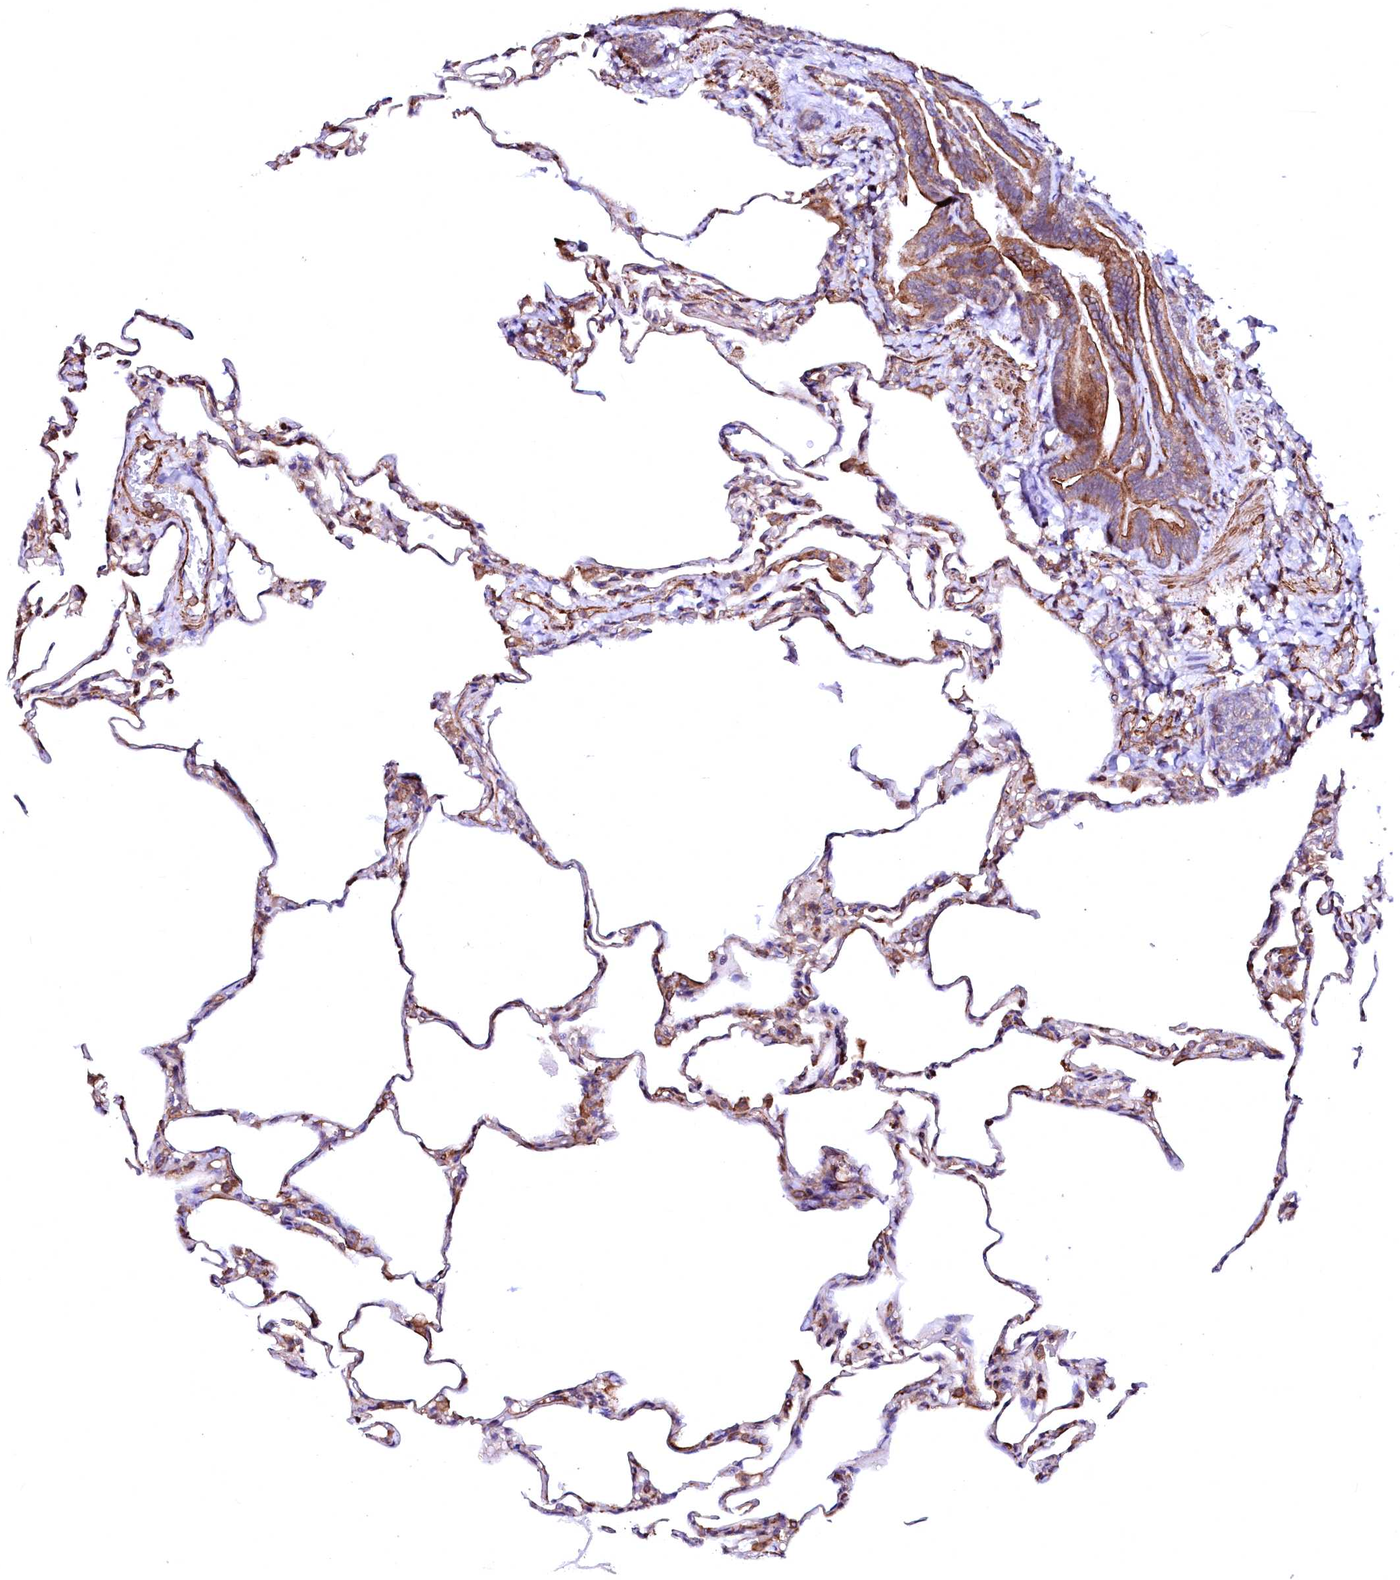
{"staining": {"intensity": "moderate", "quantity": "25%-75%", "location": "cytoplasmic/membranous"}, "tissue": "lung", "cell_type": "Alveolar cells", "image_type": "normal", "snomed": [{"axis": "morphology", "description": "Normal tissue, NOS"}, {"axis": "topography", "description": "Lung"}], "caption": "A micrograph showing moderate cytoplasmic/membranous positivity in about 25%-75% of alveolar cells in normal lung, as visualized by brown immunohistochemical staining.", "gene": "GPR176", "patient": {"sex": "male", "age": 20}}